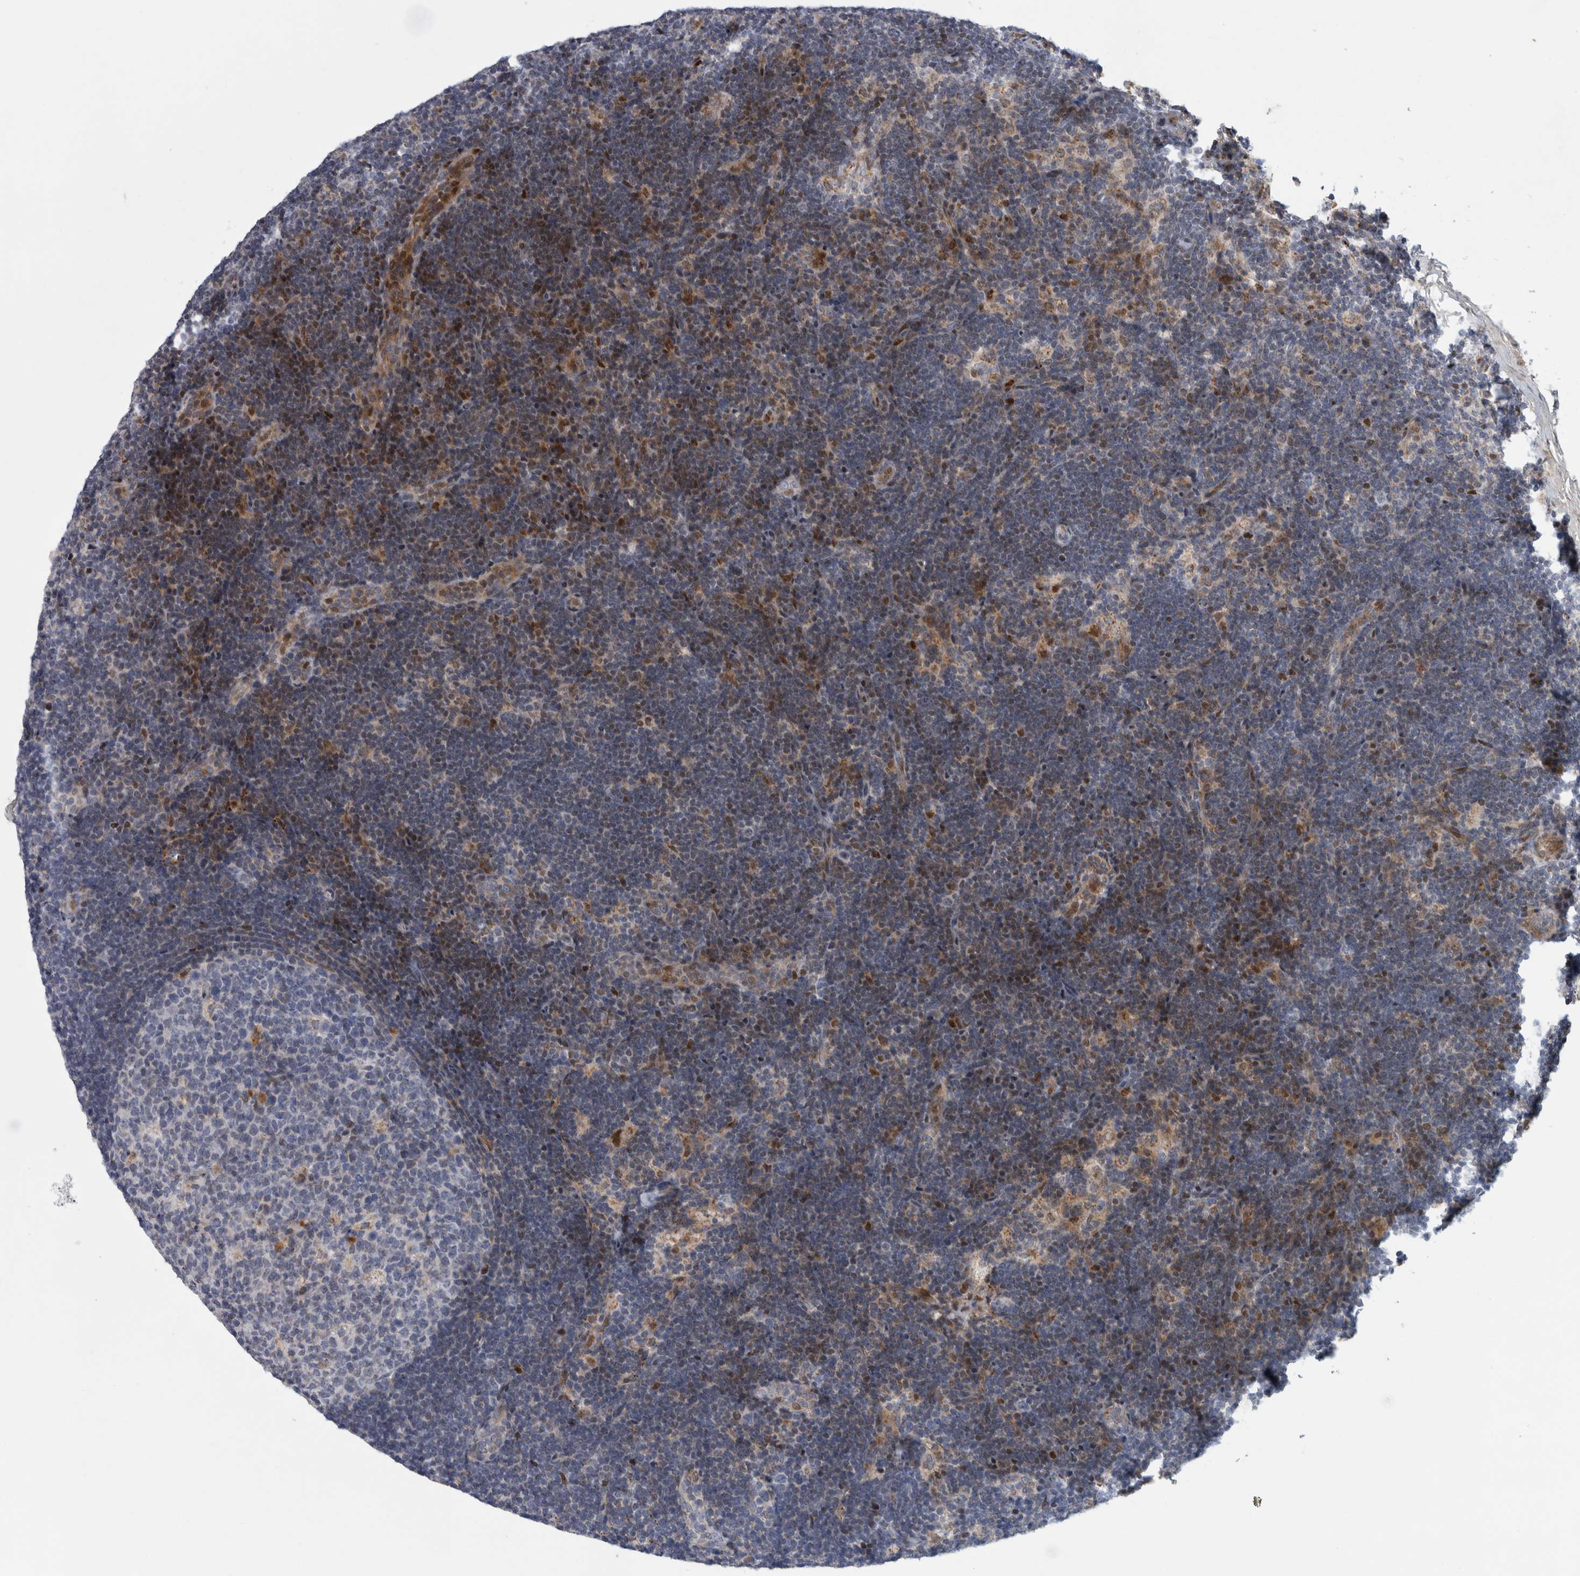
{"staining": {"intensity": "negative", "quantity": "none", "location": "none"}, "tissue": "lymph node", "cell_type": "Germinal center cells", "image_type": "normal", "snomed": [{"axis": "morphology", "description": "Normal tissue, NOS"}, {"axis": "topography", "description": "Lymph node"}], "caption": "DAB immunohistochemical staining of benign lymph node exhibits no significant staining in germinal center cells. (DAB (3,3'-diaminobenzidine) immunohistochemistry (IHC), high magnification).", "gene": "RBM48", "patient": {"sex": "female", "age": 22}}